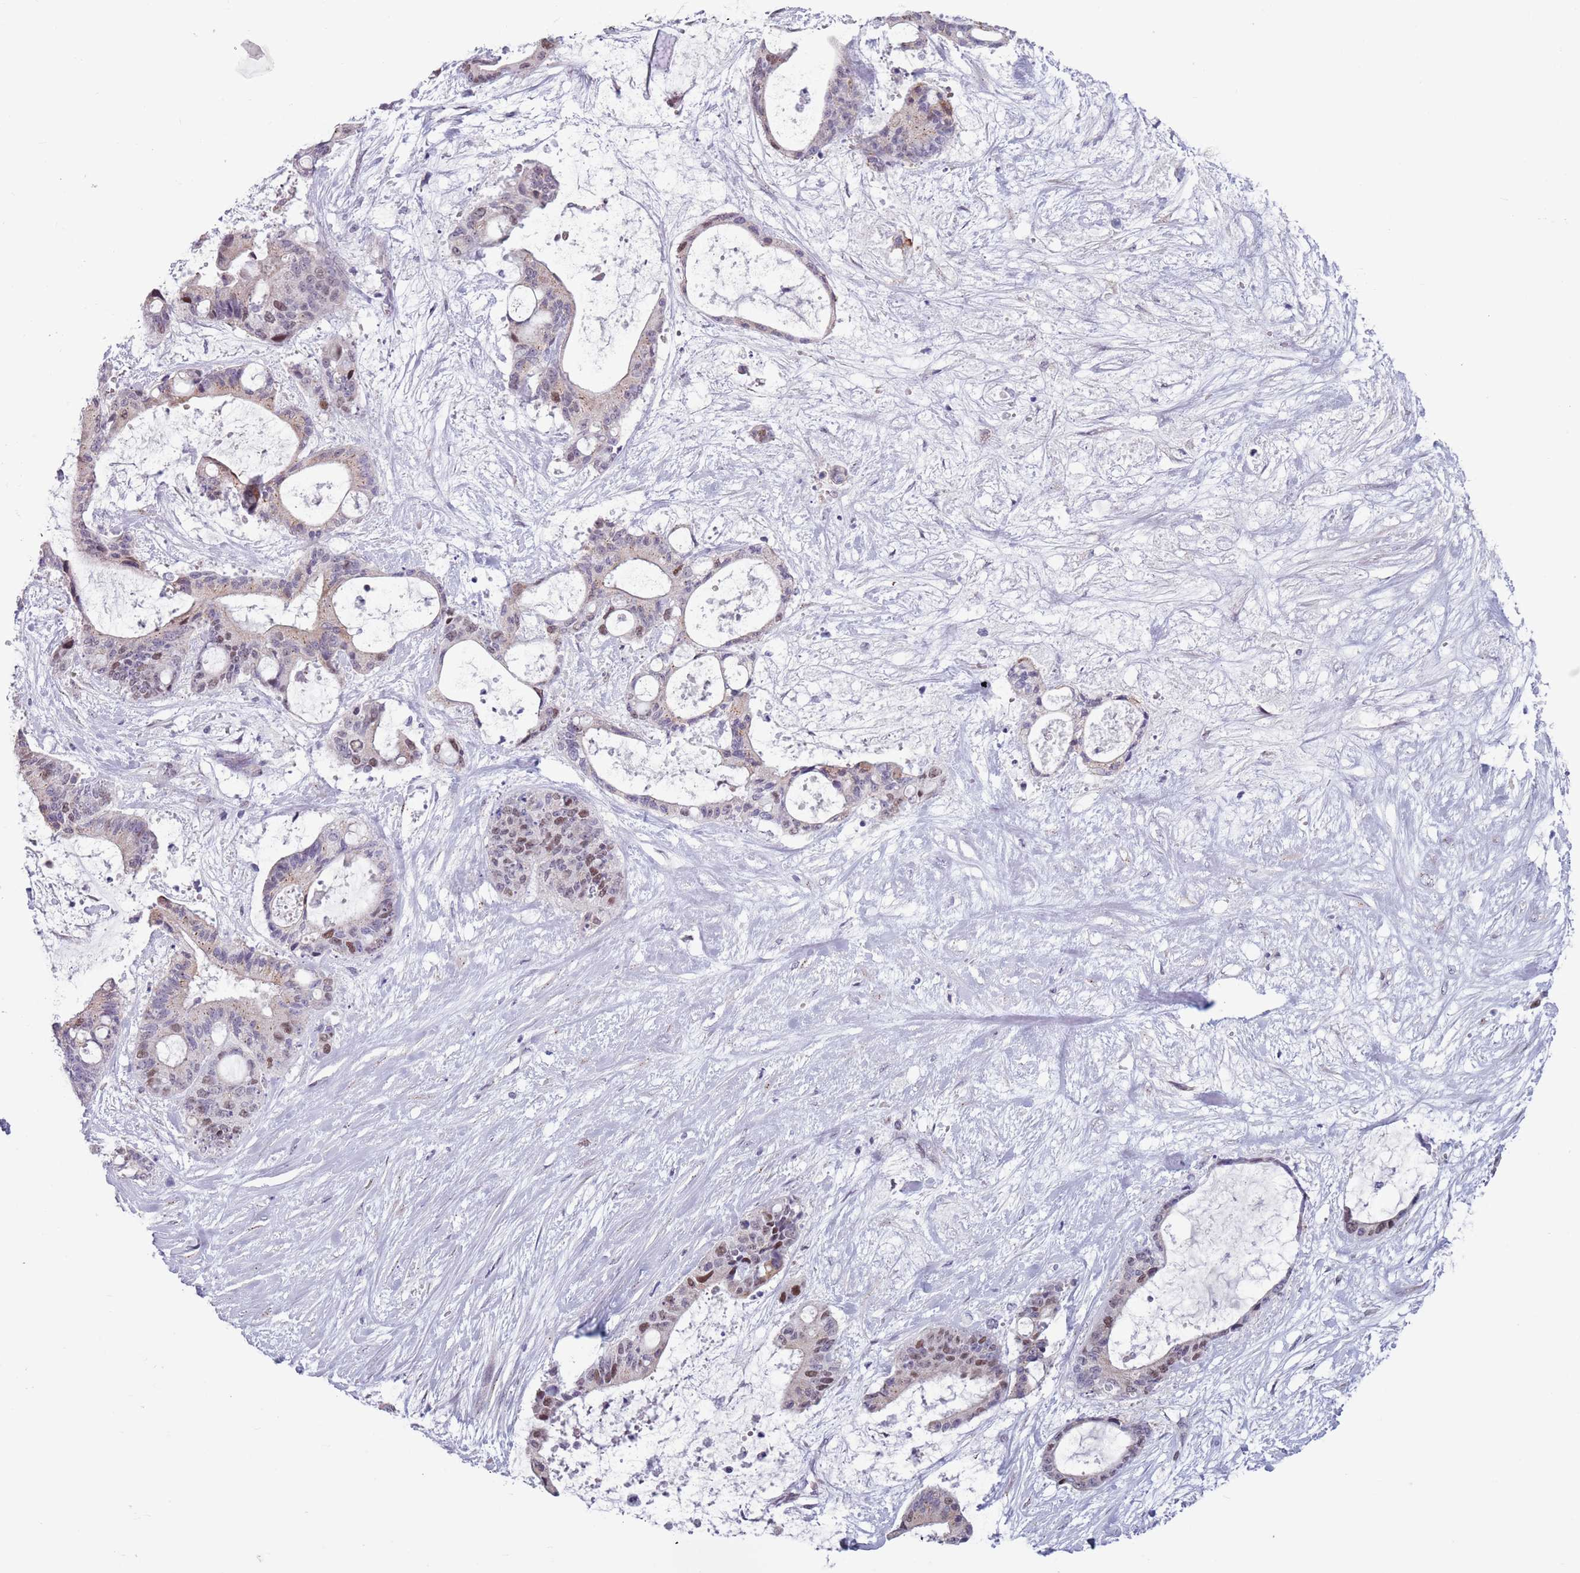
{"staining": {"intensity": "weak", "quantity": "25%-75%", "location": "nuclear"}, "tissue": "liver cancer", "cell_type": "Tumor cells", "image_type": "cancer", "snomed": [{"axis": "morphology", "description": "Normal tissue, NOS"}, {"axis": "morphology", "description": "Cholangiocarcinoma"}, {"axis": "topography", "description": "Liver"}, {"axis": "topography", "description": "Peripheral nerve tissue"}], "caption": "This histopathology image reveals IHC staining of human liver cancer (cholangiocarcinoma), with low weak nuclear staining in approximately 25%-75% of tumor cells.", "gene": "ZKSCAN2", "patient": {"sex": "female", "age": 73}}